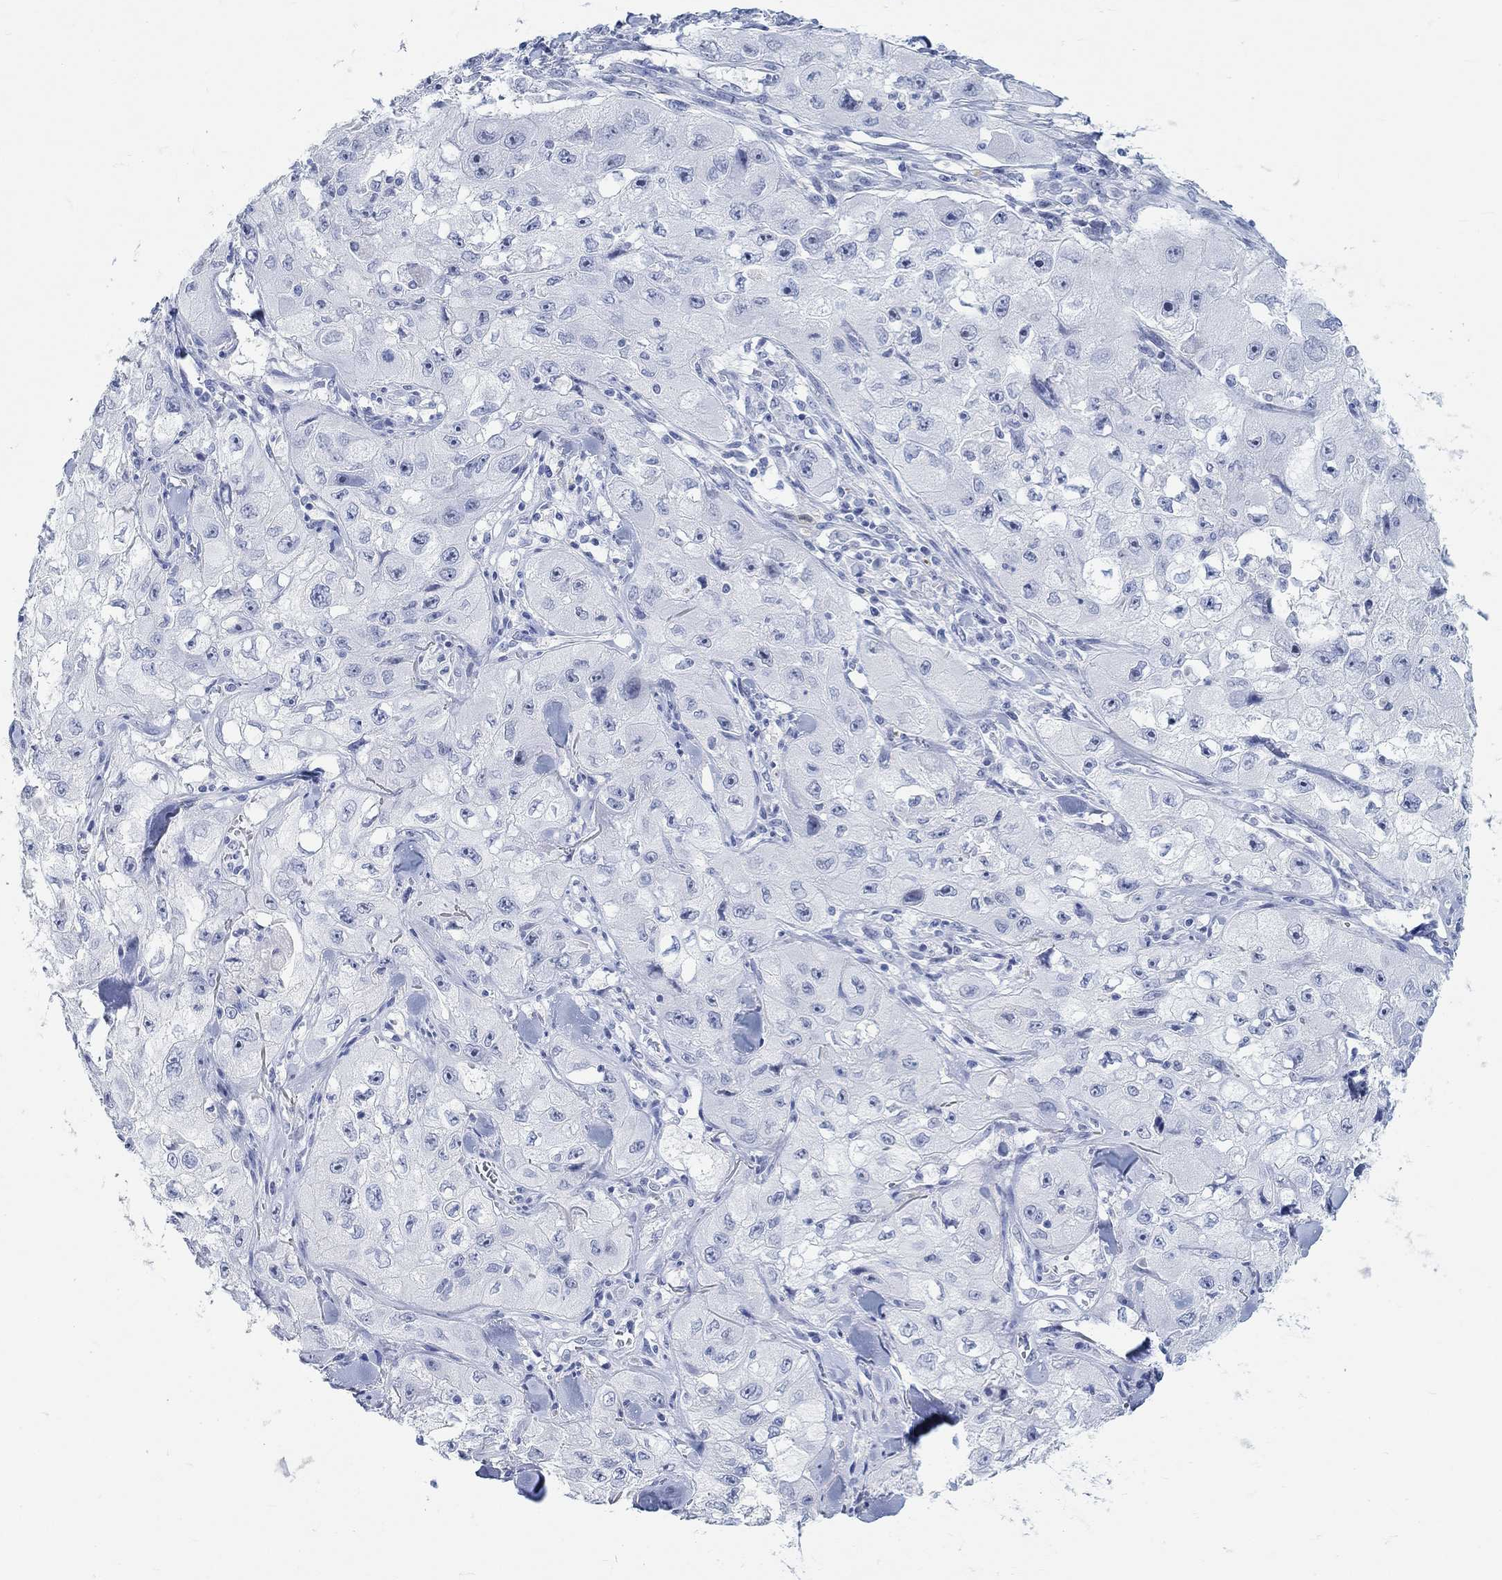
{"staining": {"intensity": "negative", "quantity": "none", "location": "none"}, "tissue": "skin cancer", "cell_type": "Tumor cells", "image_type": "cancer", "snomed": [{"axis": "morphology", "description": "Squamous cell carcinoma, NOS"}, {"axis": "topography", "description": "Skin"}, {"axis": "topography", "description": "Subcutis"}], "caption": "Tumor cells are negative for protein expression in human squamous cell carcinoma (skin).", "gene": "GRIA3", "patient": {"sex": "male", "age": 73}}